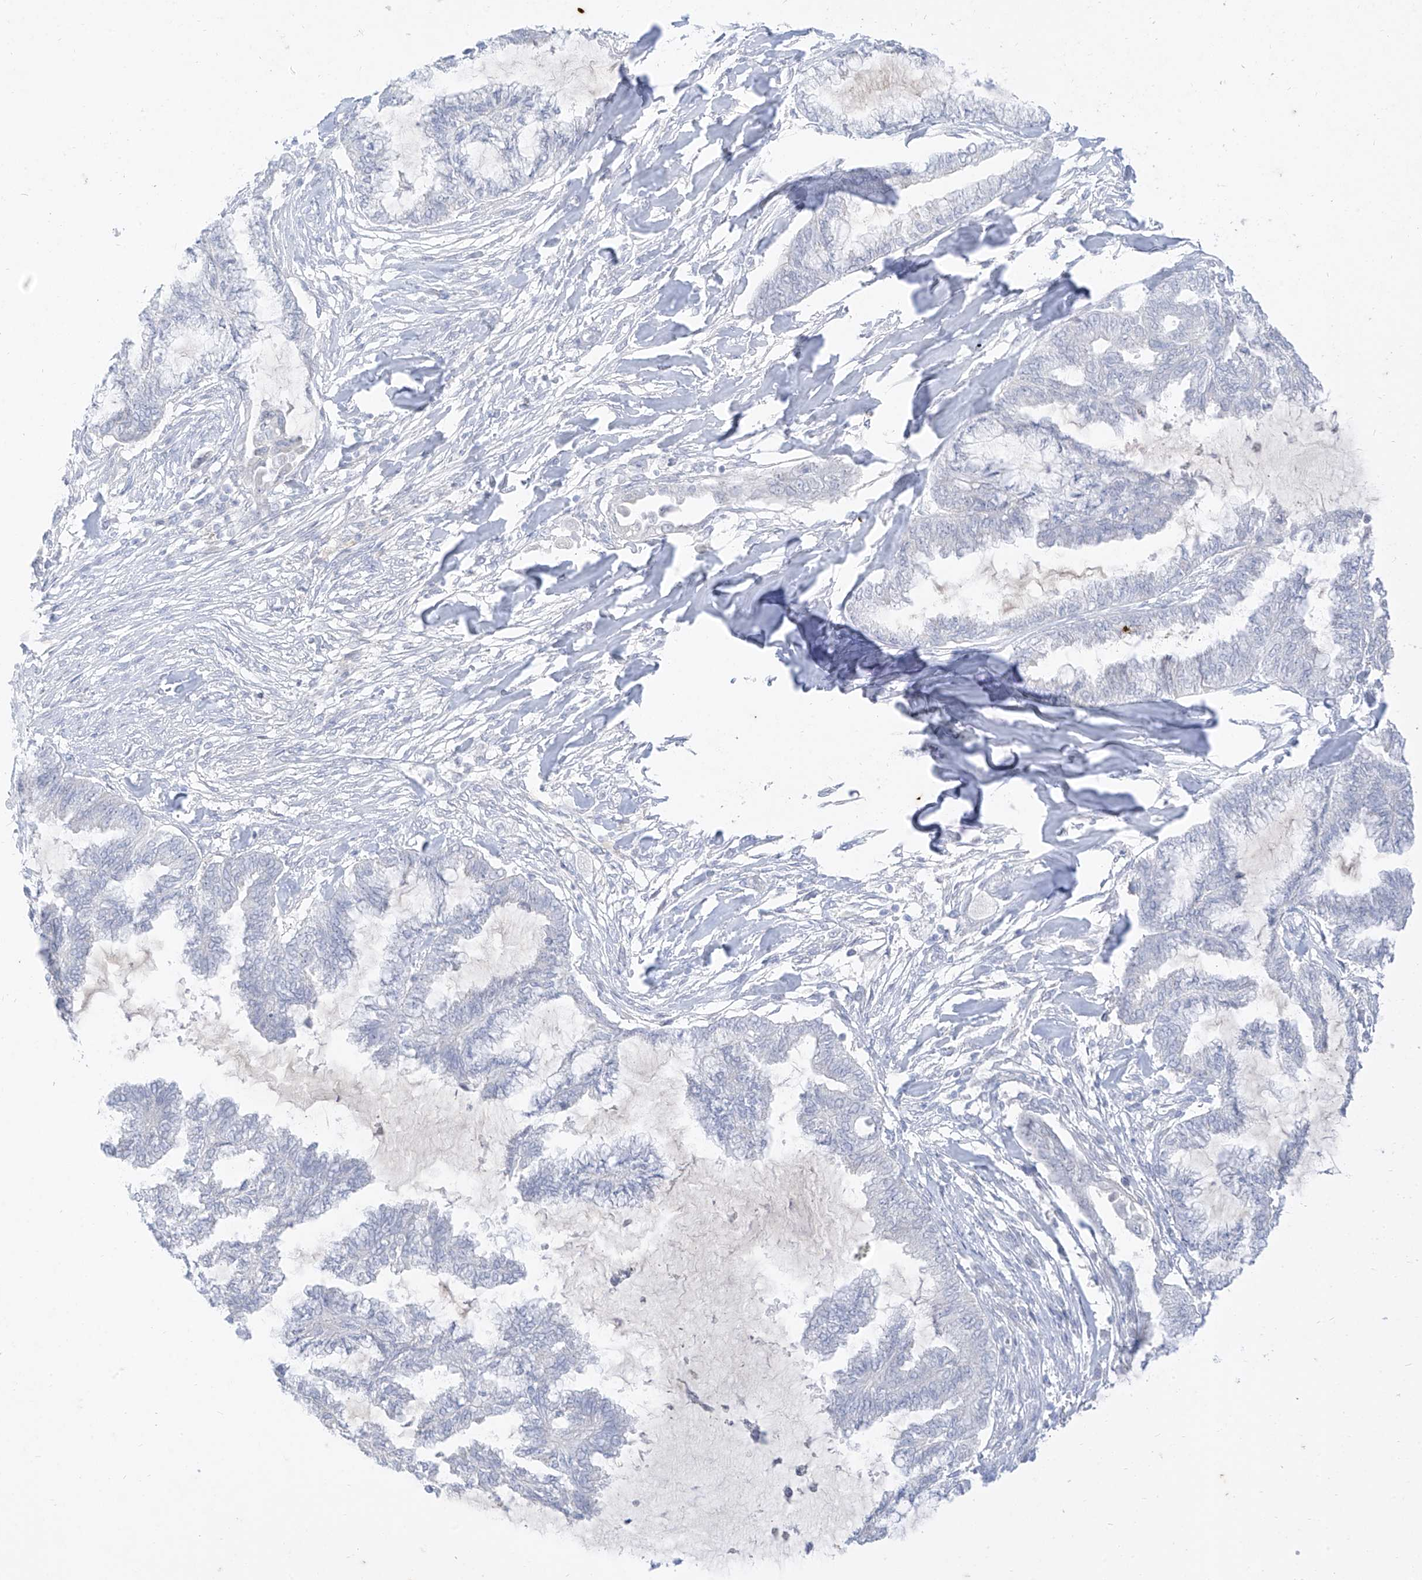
{"staining": {"intensity": "negative", "quantity": "none", "location": "none"}, "tissue": "endometrial cancer", "cell_type": "Tumor cells", "image_type": "cancer", "snomed": [{"axis": "morphology", "description": "Adenocarcinoma, NOS"}, {"axis": "topography", "description": "Endometrium"}], "caption": "The micrograph shows no staining of tumor cells in endometrial adenocarcinoma. (DAB (3,3'-diaminobenzidine) immunohistochemistry (IHC), high magnification).", "gene": "TGM4", "patient": {"sex": "female", "age": 86}}